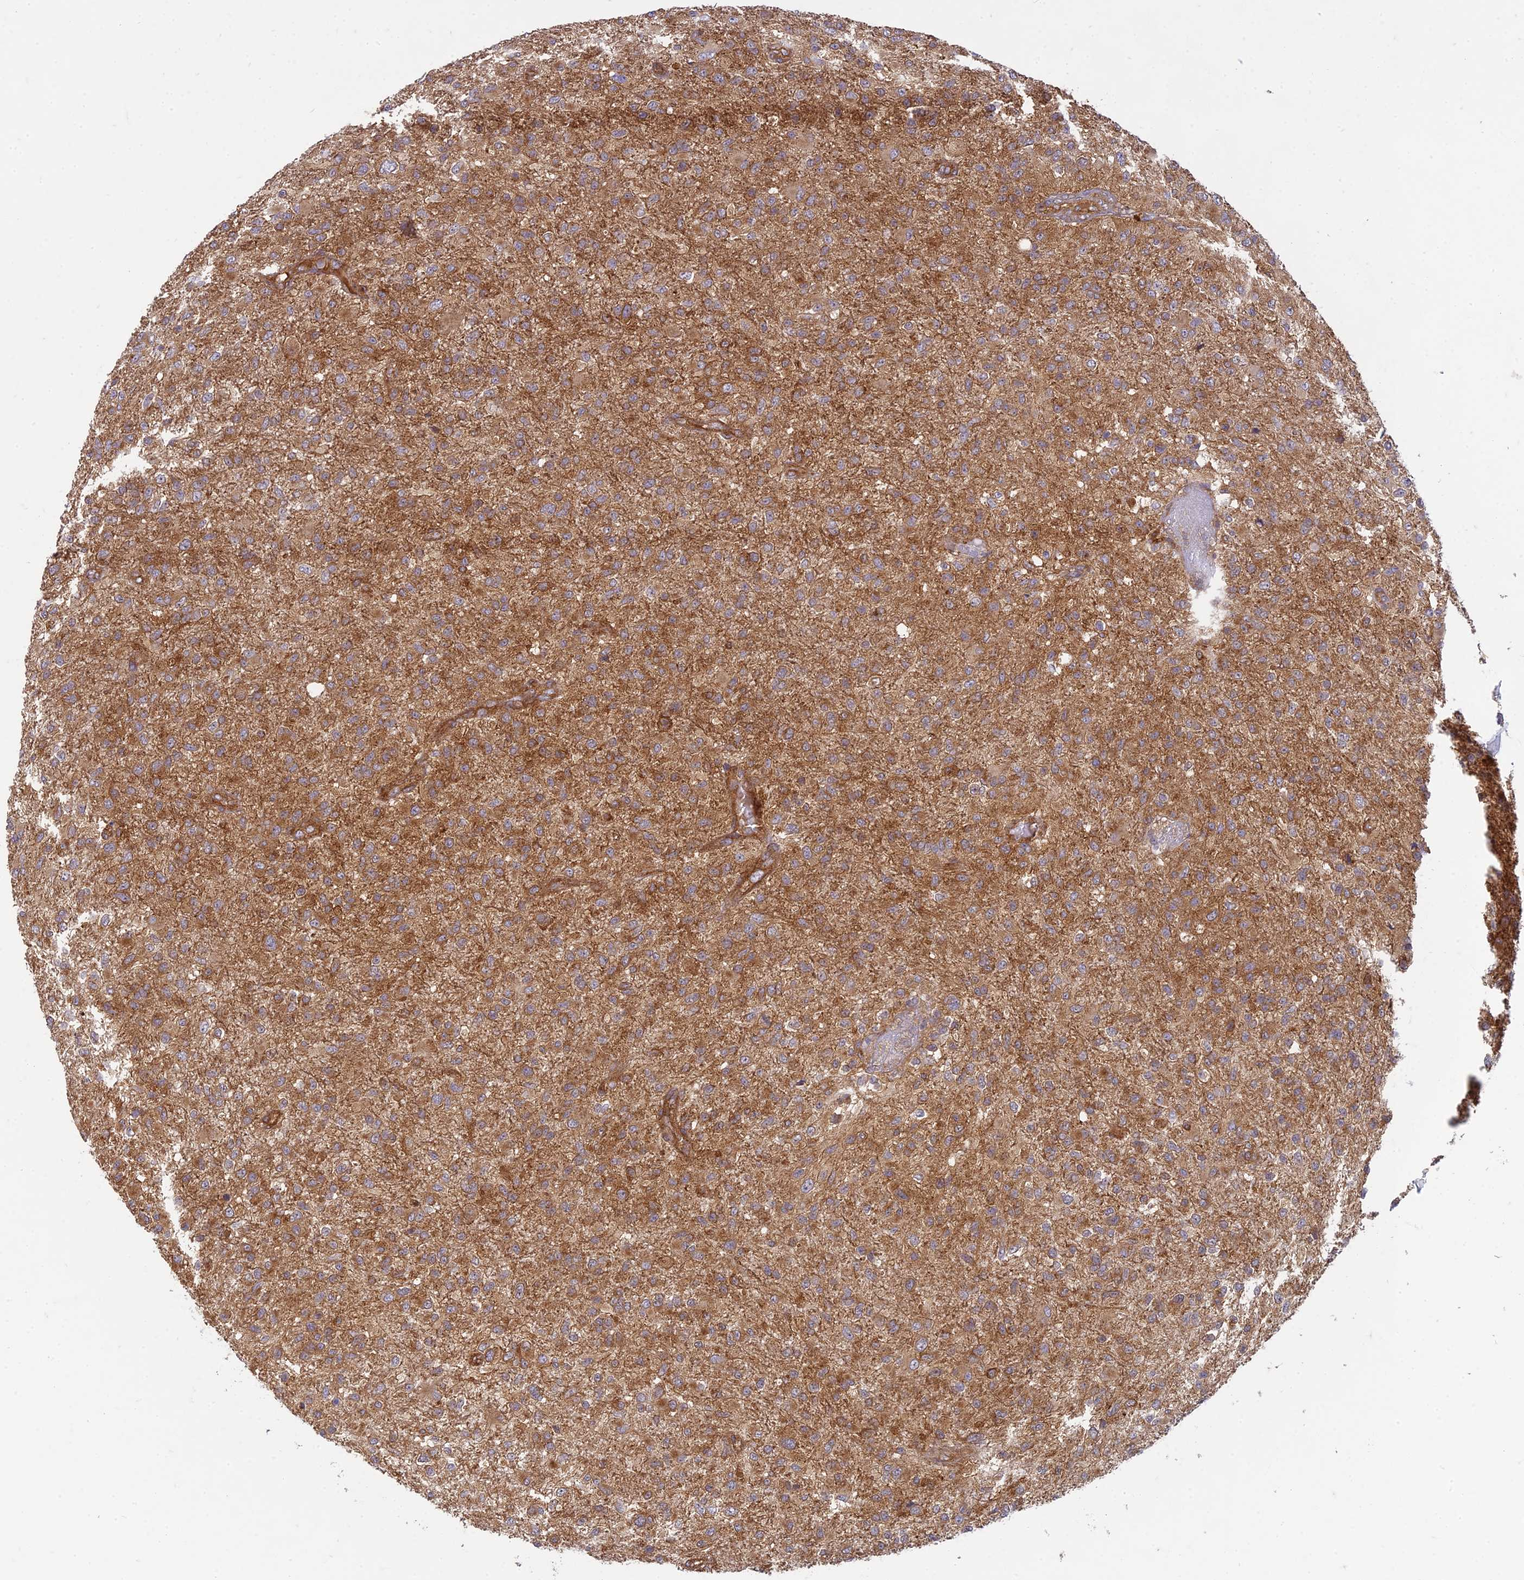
{"staining": {"intensity": "moderate", "quantity": ">75%", "location": "cytoplasmic/membranous"}, "tissue": "glioma", "cell_type": "Tumor cells", "image_type": "cancer", "snomed": [{"axis": "morphology", "description": "Glioma, malignant, High grade"}, {"axis": "topography", "description": "Brain"}], "caption": "Immunohistochemistry (IHC) histopathology image of neoplastic tissue: human malignant glioma (high-grade) stained using IHC displays medium levels of moderate protein expression localized specifically in the cytoplasmic/membranous of tumor cells, appearing as a cytoplasmic/membranous brown color.", "gene": "TCF25", "patient": {"sex": "female", "age": 74}}